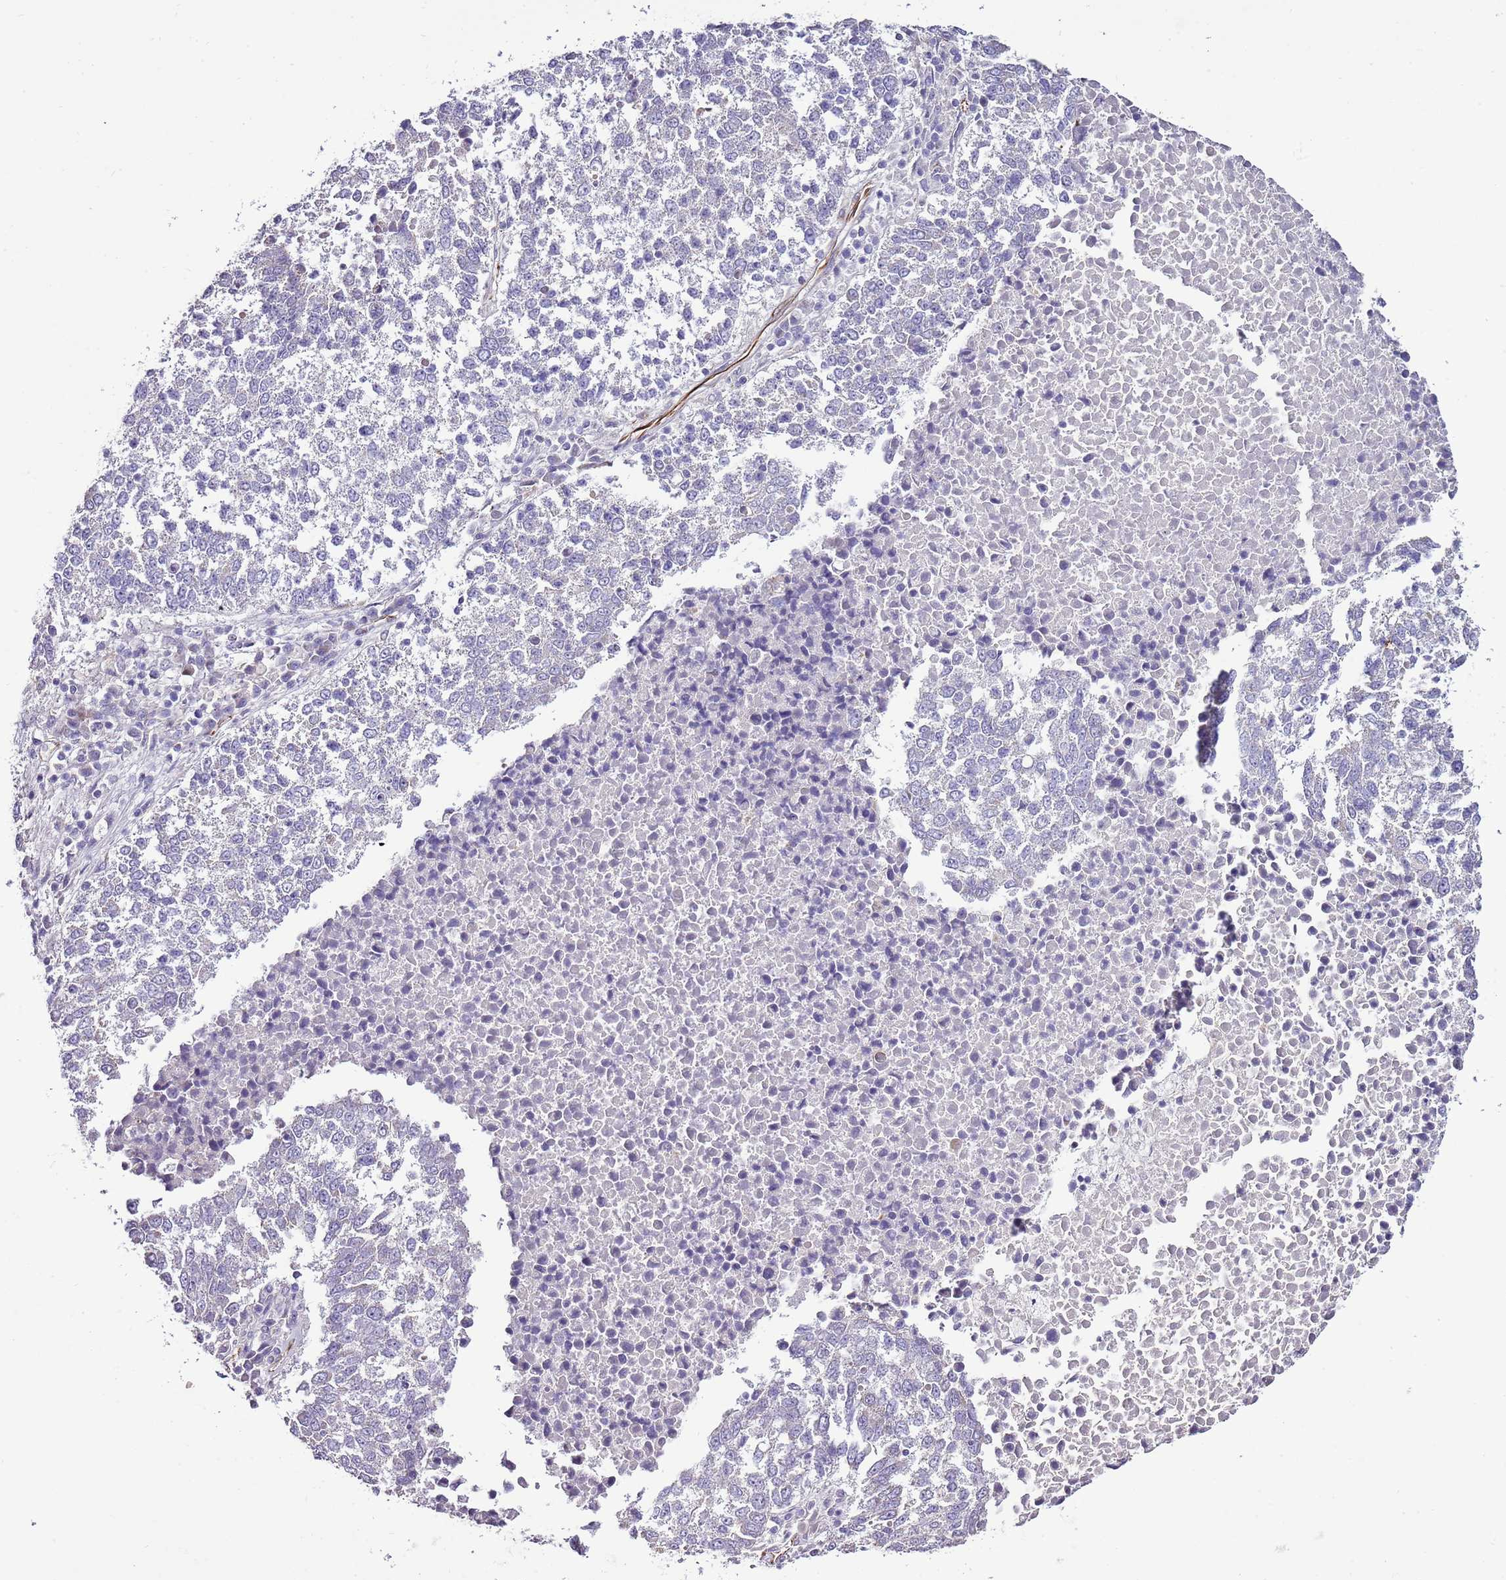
{"staining": {"intensity": "negative", "quantity": "none", "location": "none"}, "tissue": "lung cancer", "cell_type": "Tumor cells", "image_type": "cancer", "snomed": [{"axis": "morphology", "description": "Squamous cell carcinoma, NOS"}, {"axis": "topography", "description": "Lung"}], "caption": "Tumor cells are negative for protein expression in human lung cancer.", "gene": "ZNF786", "patient": {"sex": "male", "age": 73}}